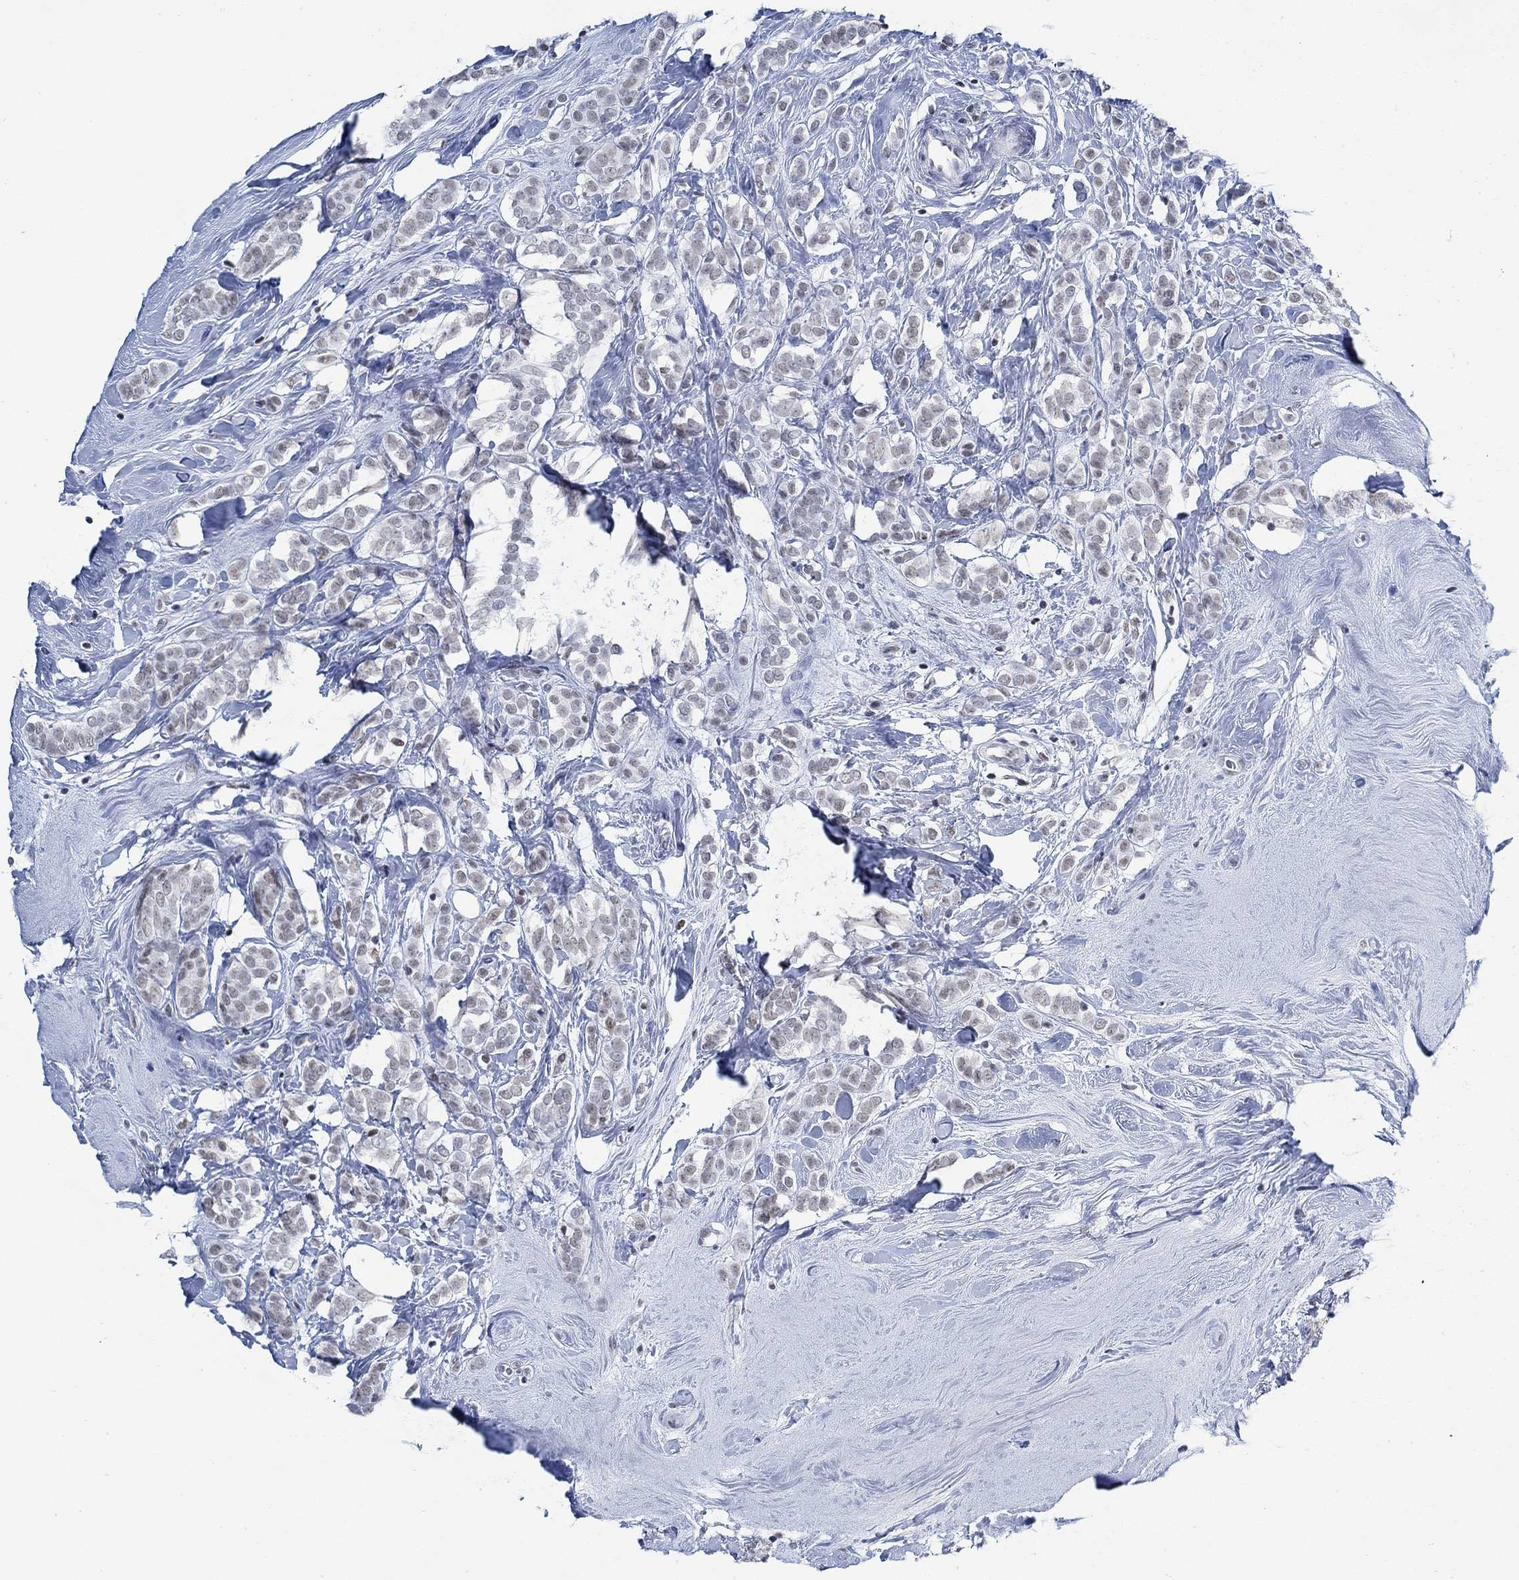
{"staining": {"intensity": "weak", "quantity": "<25%", "location": "nuclear"}, "tissue": "breast cancer", "cell_type": "Tumor cells", "image_type": "cancer", "snomed": [{"axis": "morphology", "description": "Lobular carcinoma"}, {"axis": "topography", "description": "Breast"}], "caption": "This is an IHC photomicrograph of human breast cancer (lobular carcinoma). There is no positivity in tumor cells.", "gene": "PPP1R17", "patient": {"sex": "female", "age": 49}}